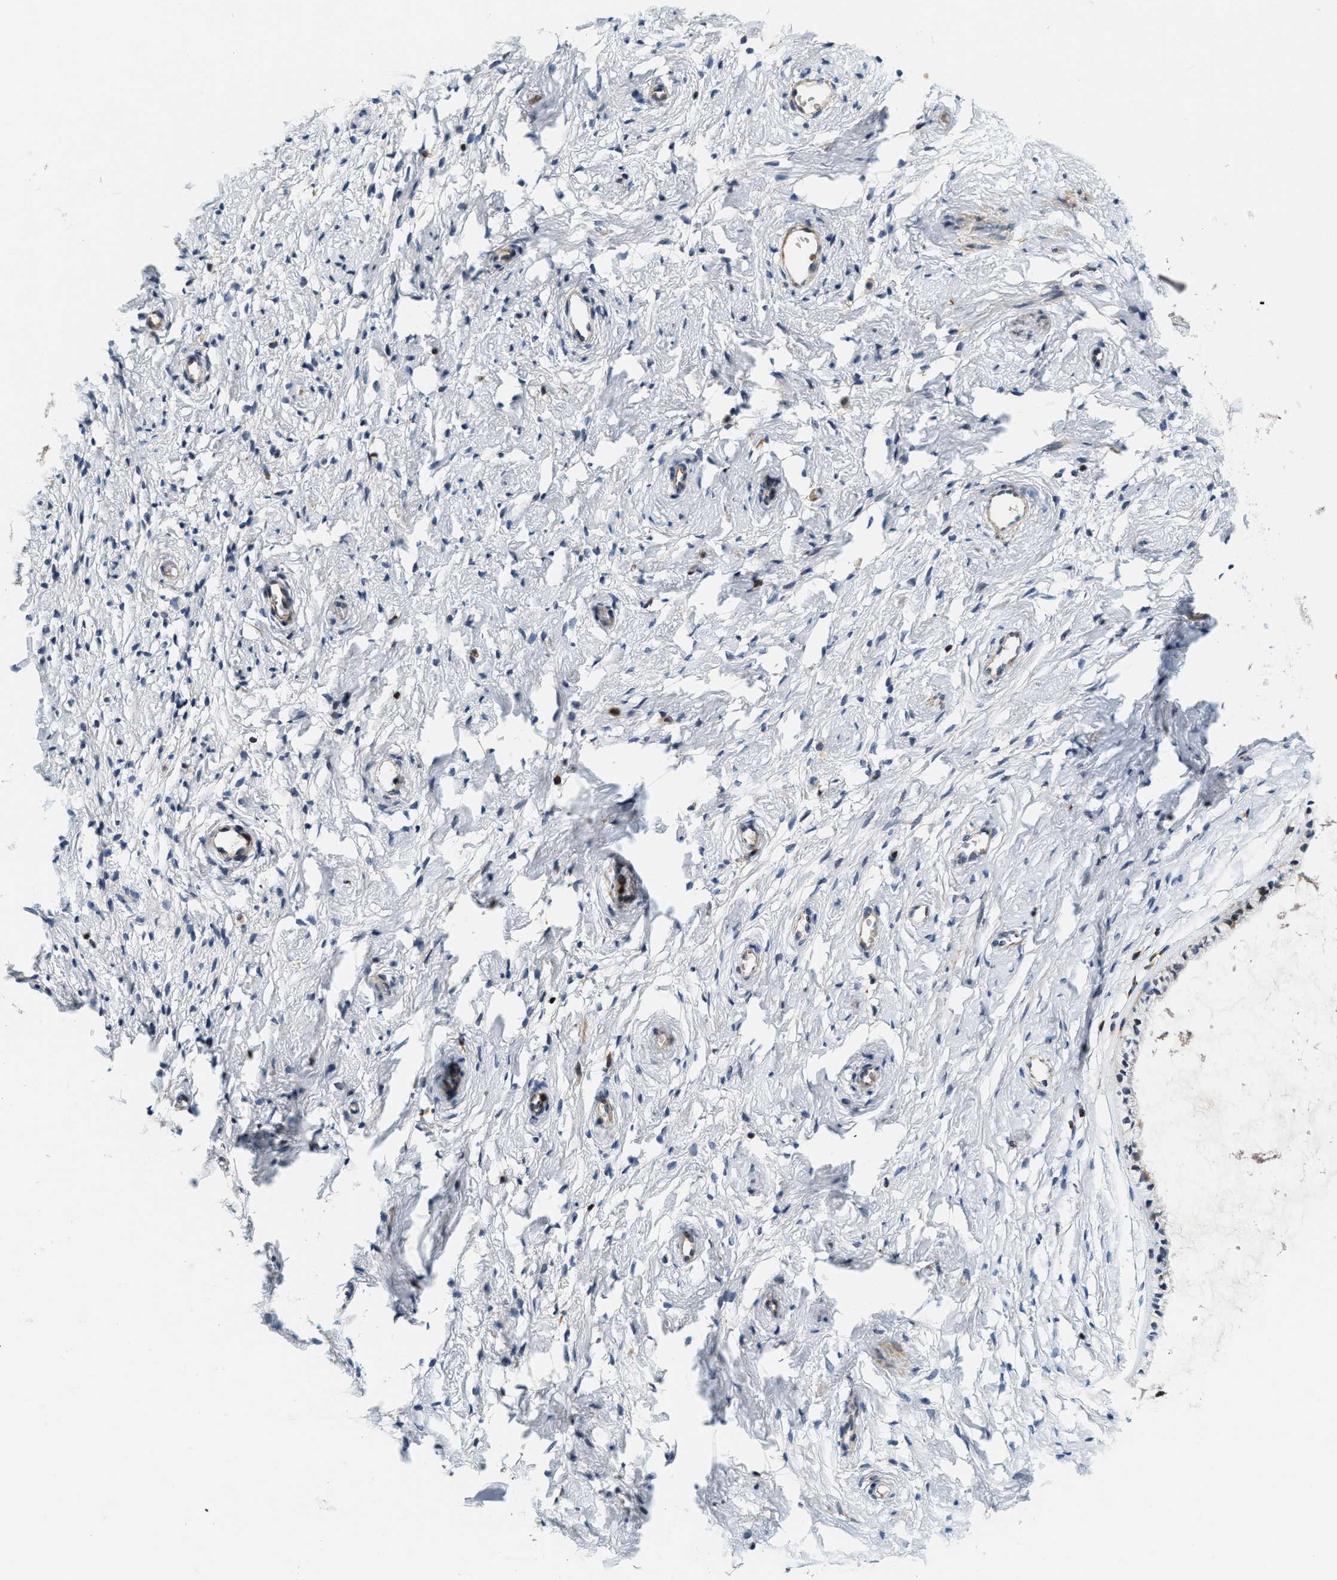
{"staining": {"intensity": "negative", "quantity": "none", "location": "none"}, "tissue": "cervix", "cell_type": "Glandular cells", "image_type": "normal", "snomed": [{"axis": "morphology", "description": "Normal tissue, NOS"}, {"axis": "topography", "description": "Cervix"}], "caption": "Histopathology image shows no protein staining in glandular cells of benign cervix.", "gene": "SAMD9", "patient": {"sex": "female", "age": 72}}